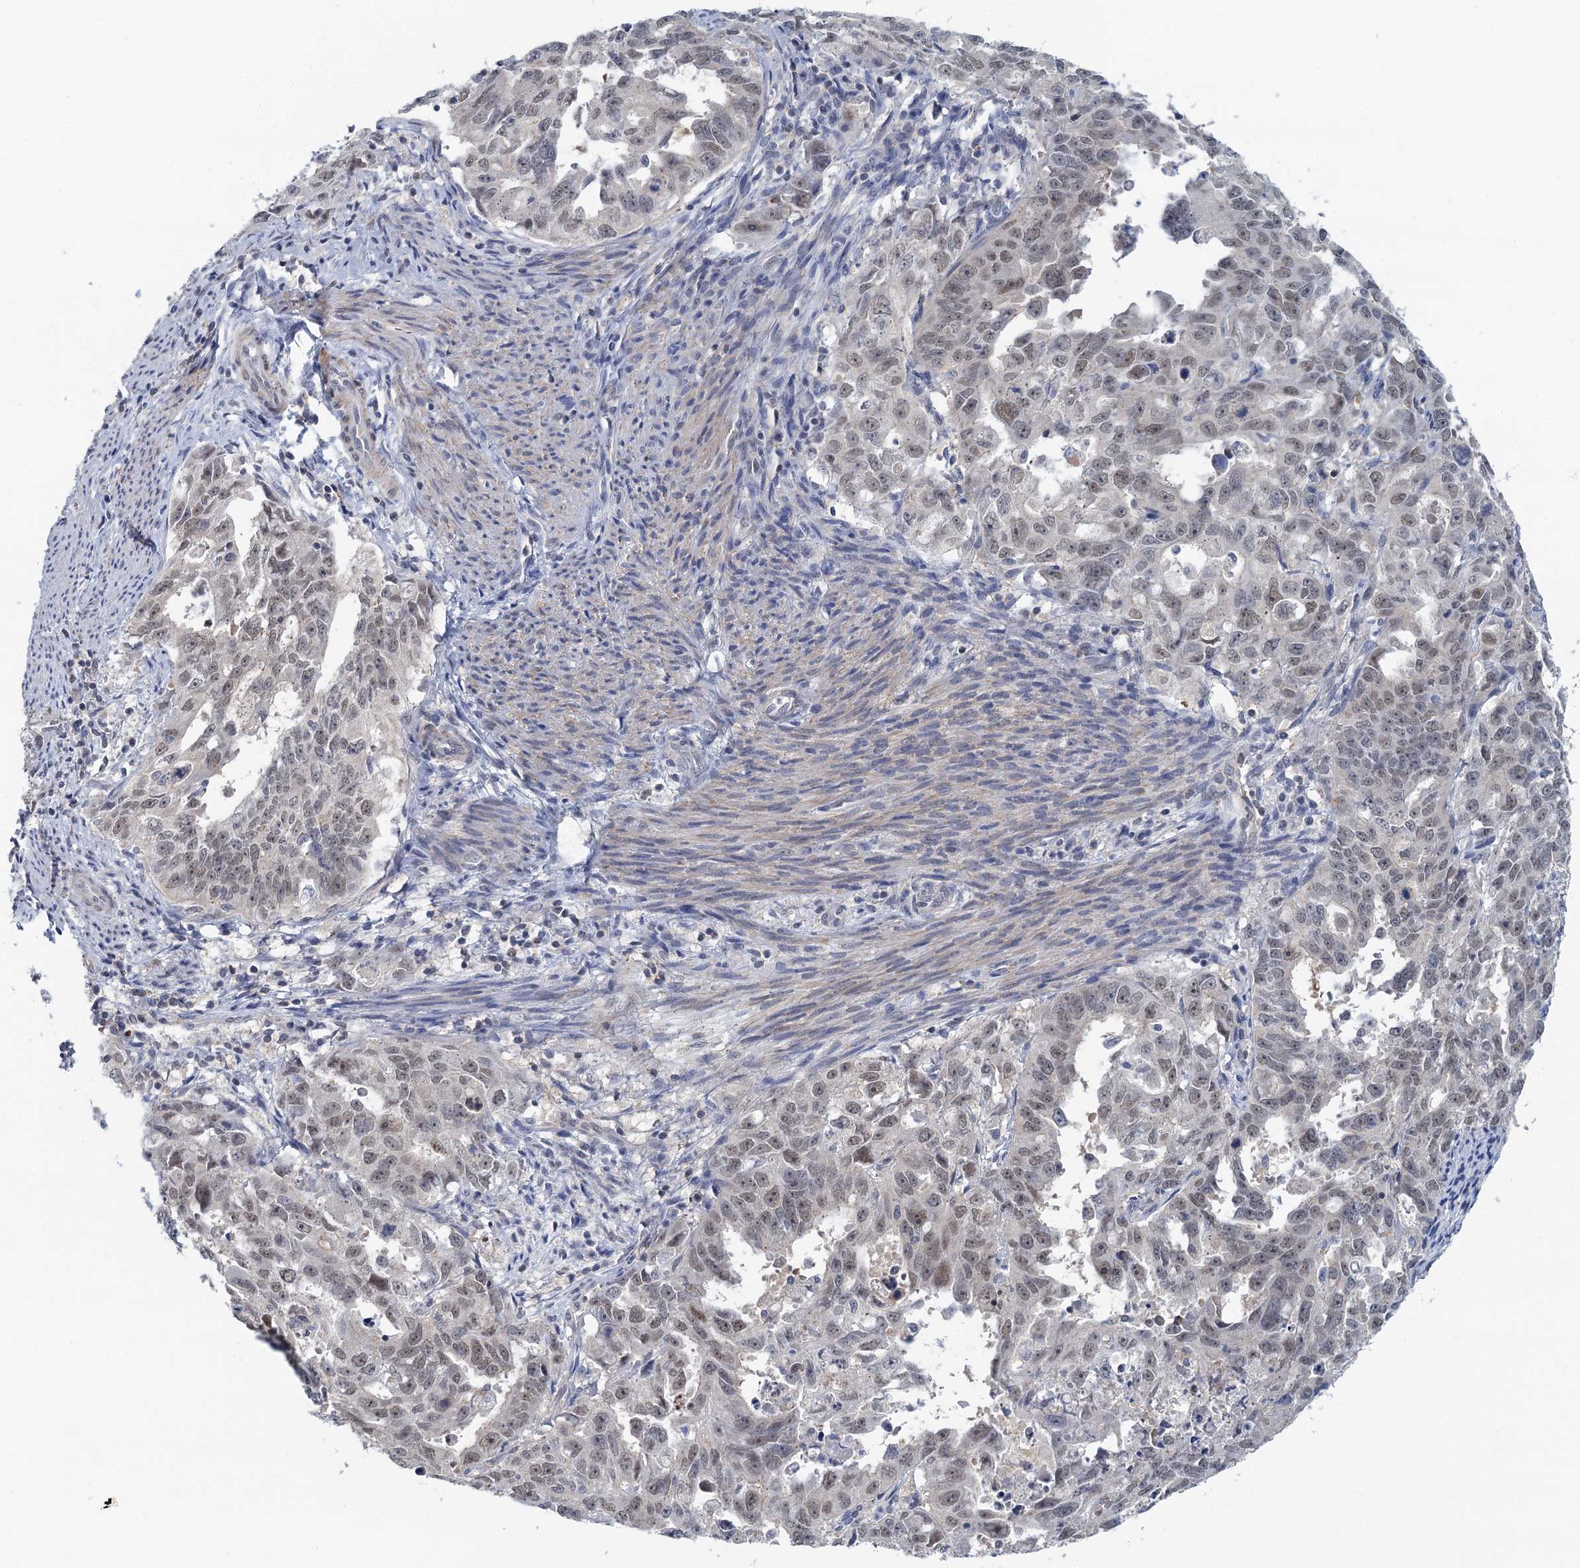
{"staining": {"intensity": "weak", "quantity": "25%-75%", "location": "nuclear"}, "tissue": "endometrial cancer", "cell_type": "Tumor cells", "image_type": "cancer", "snomed": [{"axis": "morphology", "description": "Adenocarcinoma, NOS"}, {"axis": "topography", "description": "Endometrium"}], "caption": "An IHC photomicrograph of tumor tissue is shown. Protein staining in brown highlights weak nuclear positivity in adenocarcinoma (endometrial) within tumor cells.", "gene": "GPATCH11", "patient": {"sex": "female", "age": 65}}